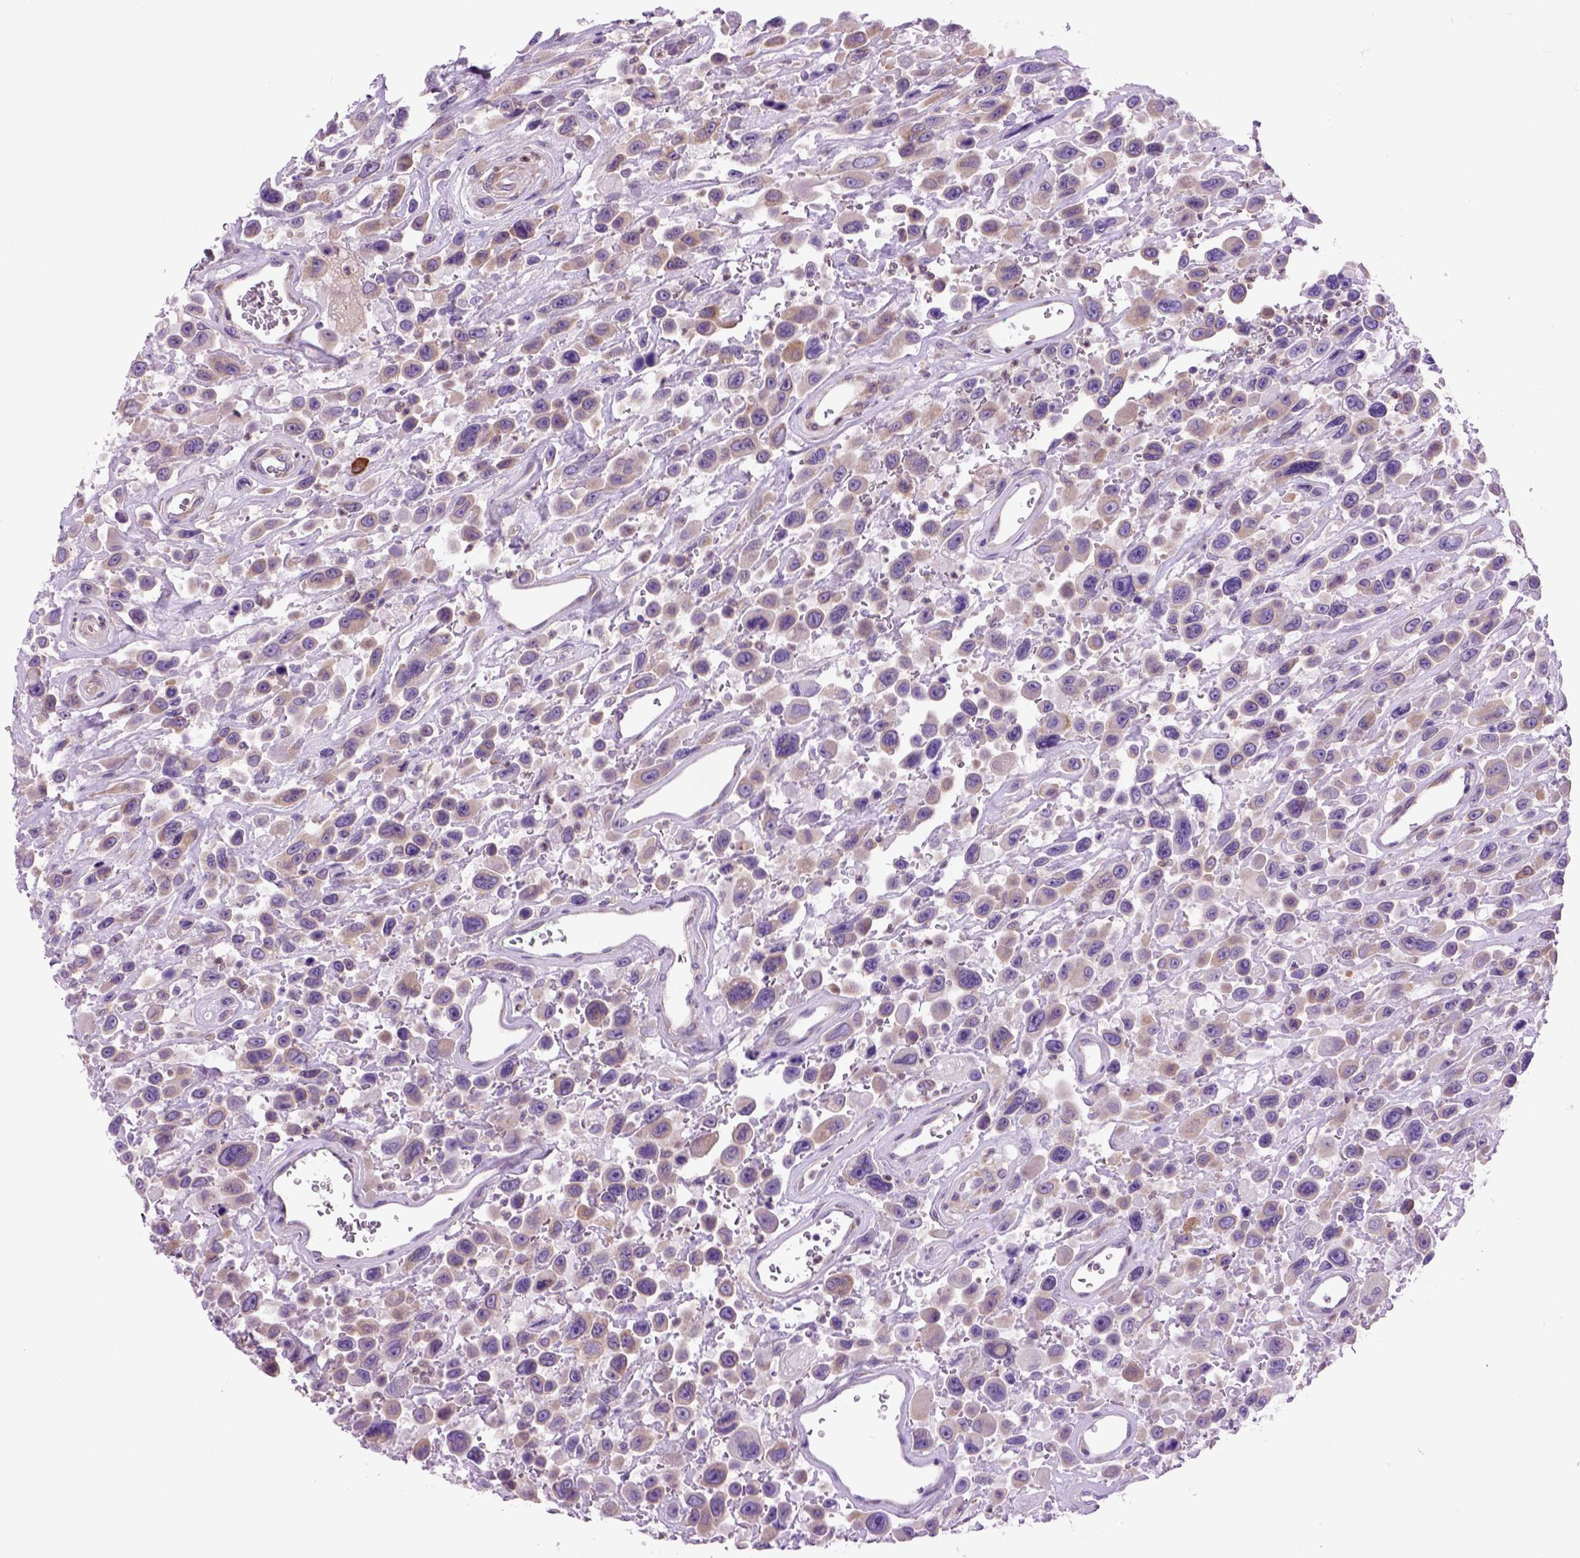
{"staining": {"intensity": "weak", "quantity": ">75%", "location": "cytoplasmic/membranous"}, "tissue": "urothelial cancer", "cell_type": "Tumor cells", "image_type": "cancer", "snomed": [{"axis": "morphology", "description": "Urothelial carcinoma, High grade"}, {"axis": "topography", "description": "Urinary bladder"}], "caption": "Immunohistochemical staining of urothelial carcinoma (high-grade) demonstrates low levels of weak cytoplasmic/membranous protein positivity in approximately >75% of tumor cells.", "gene": "PIAS3", "patient": {"sex": "male", "age": 53}}